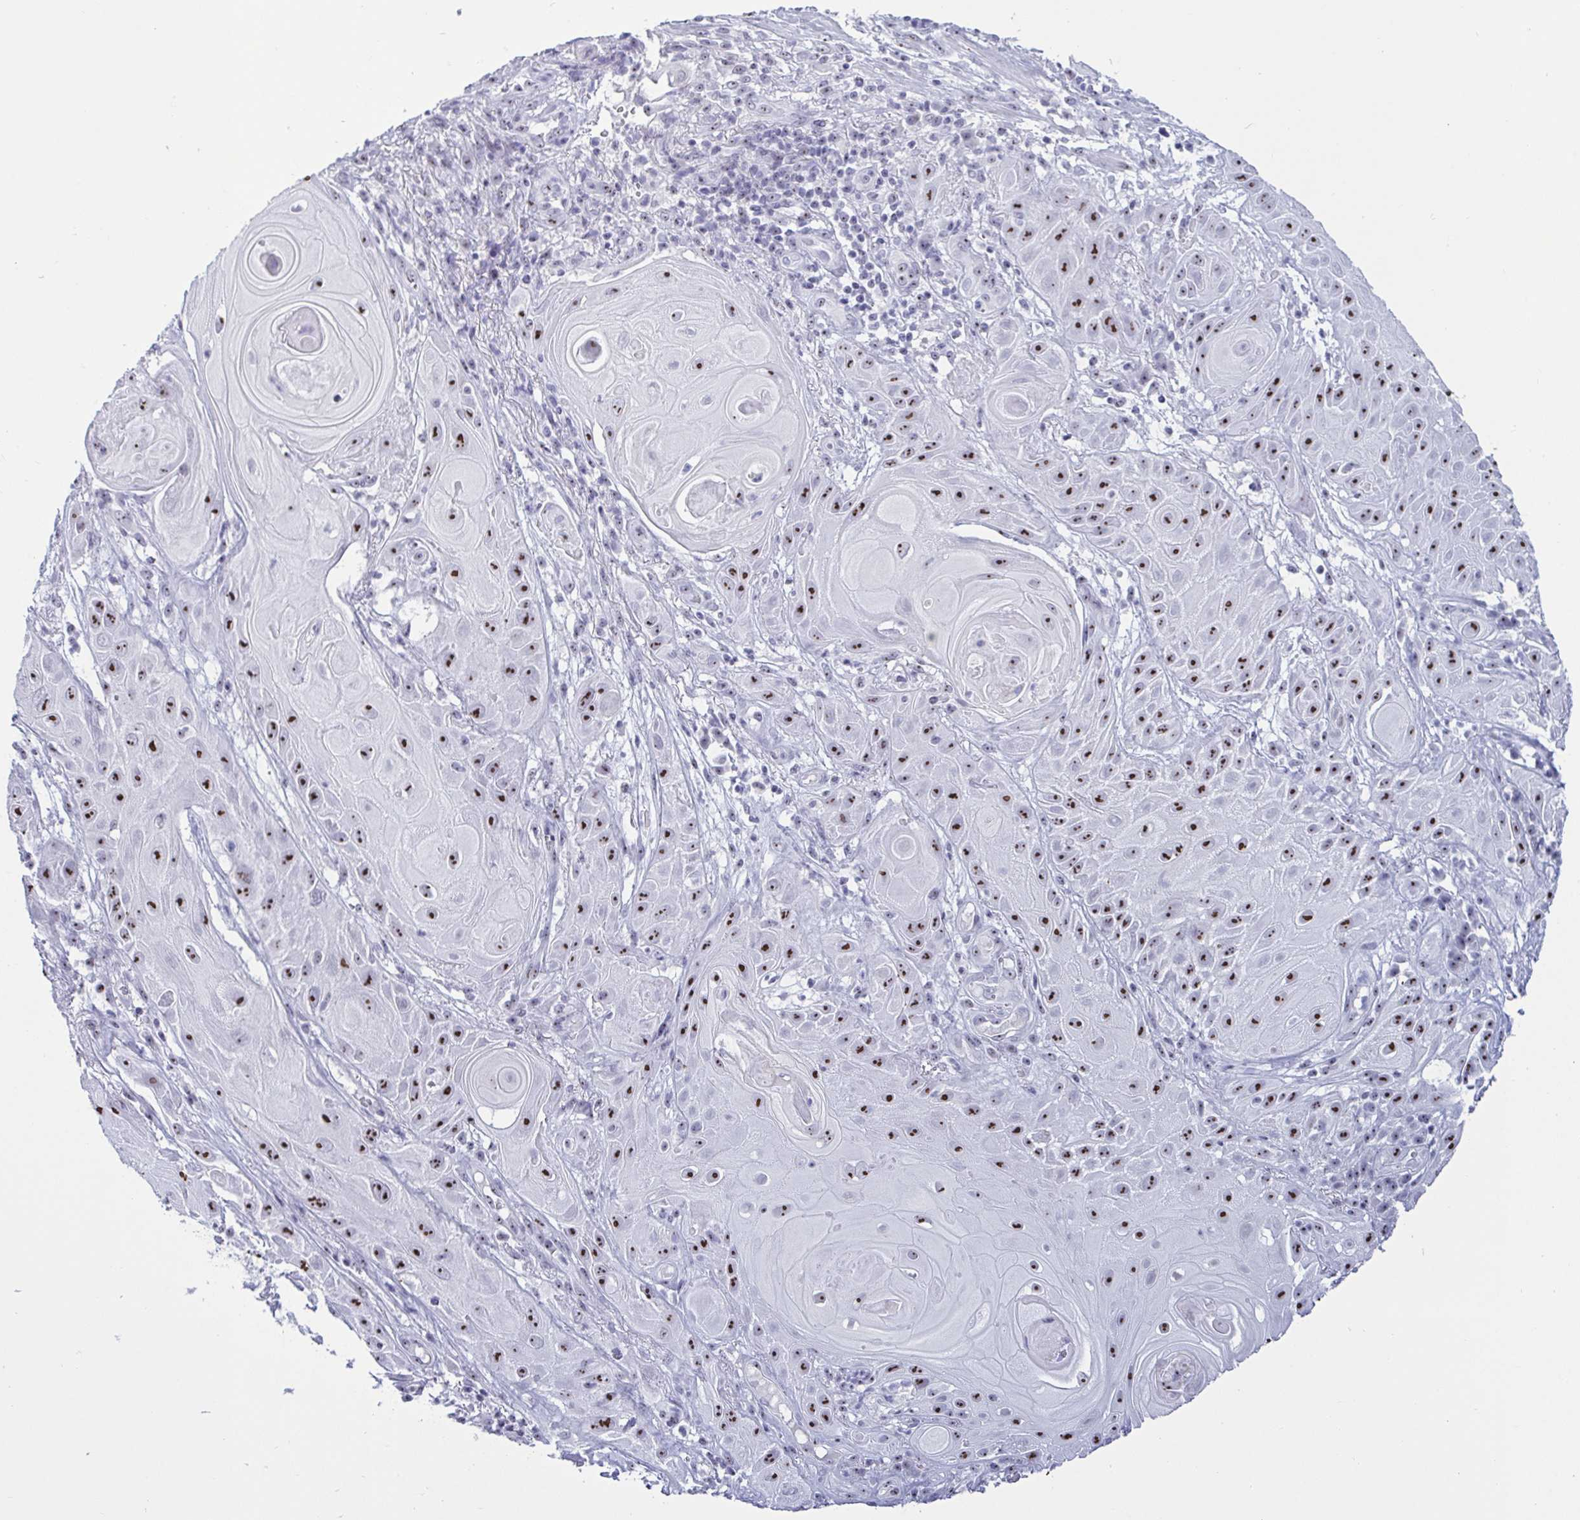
{"staining": {"intensity": "strong", "quantity": ">75%", "location": "nuclear"}, "tissue": "skin cancer", "cell_type": "Tumor cells", "image_type": "cancer", "snomed": [{"axis": "morphology", "description": "Squamous cell carcinoma, NOS"}, {"axis": "topography", "description": "Skin"}], "caption": "There is high levels of strong nuclear positivity in tumor cells of skin cancer, as demonstrated by immunohistochemical staining (brown color).", "gene": "BZW1", "patient": {"sex": "male", "age": 62}}